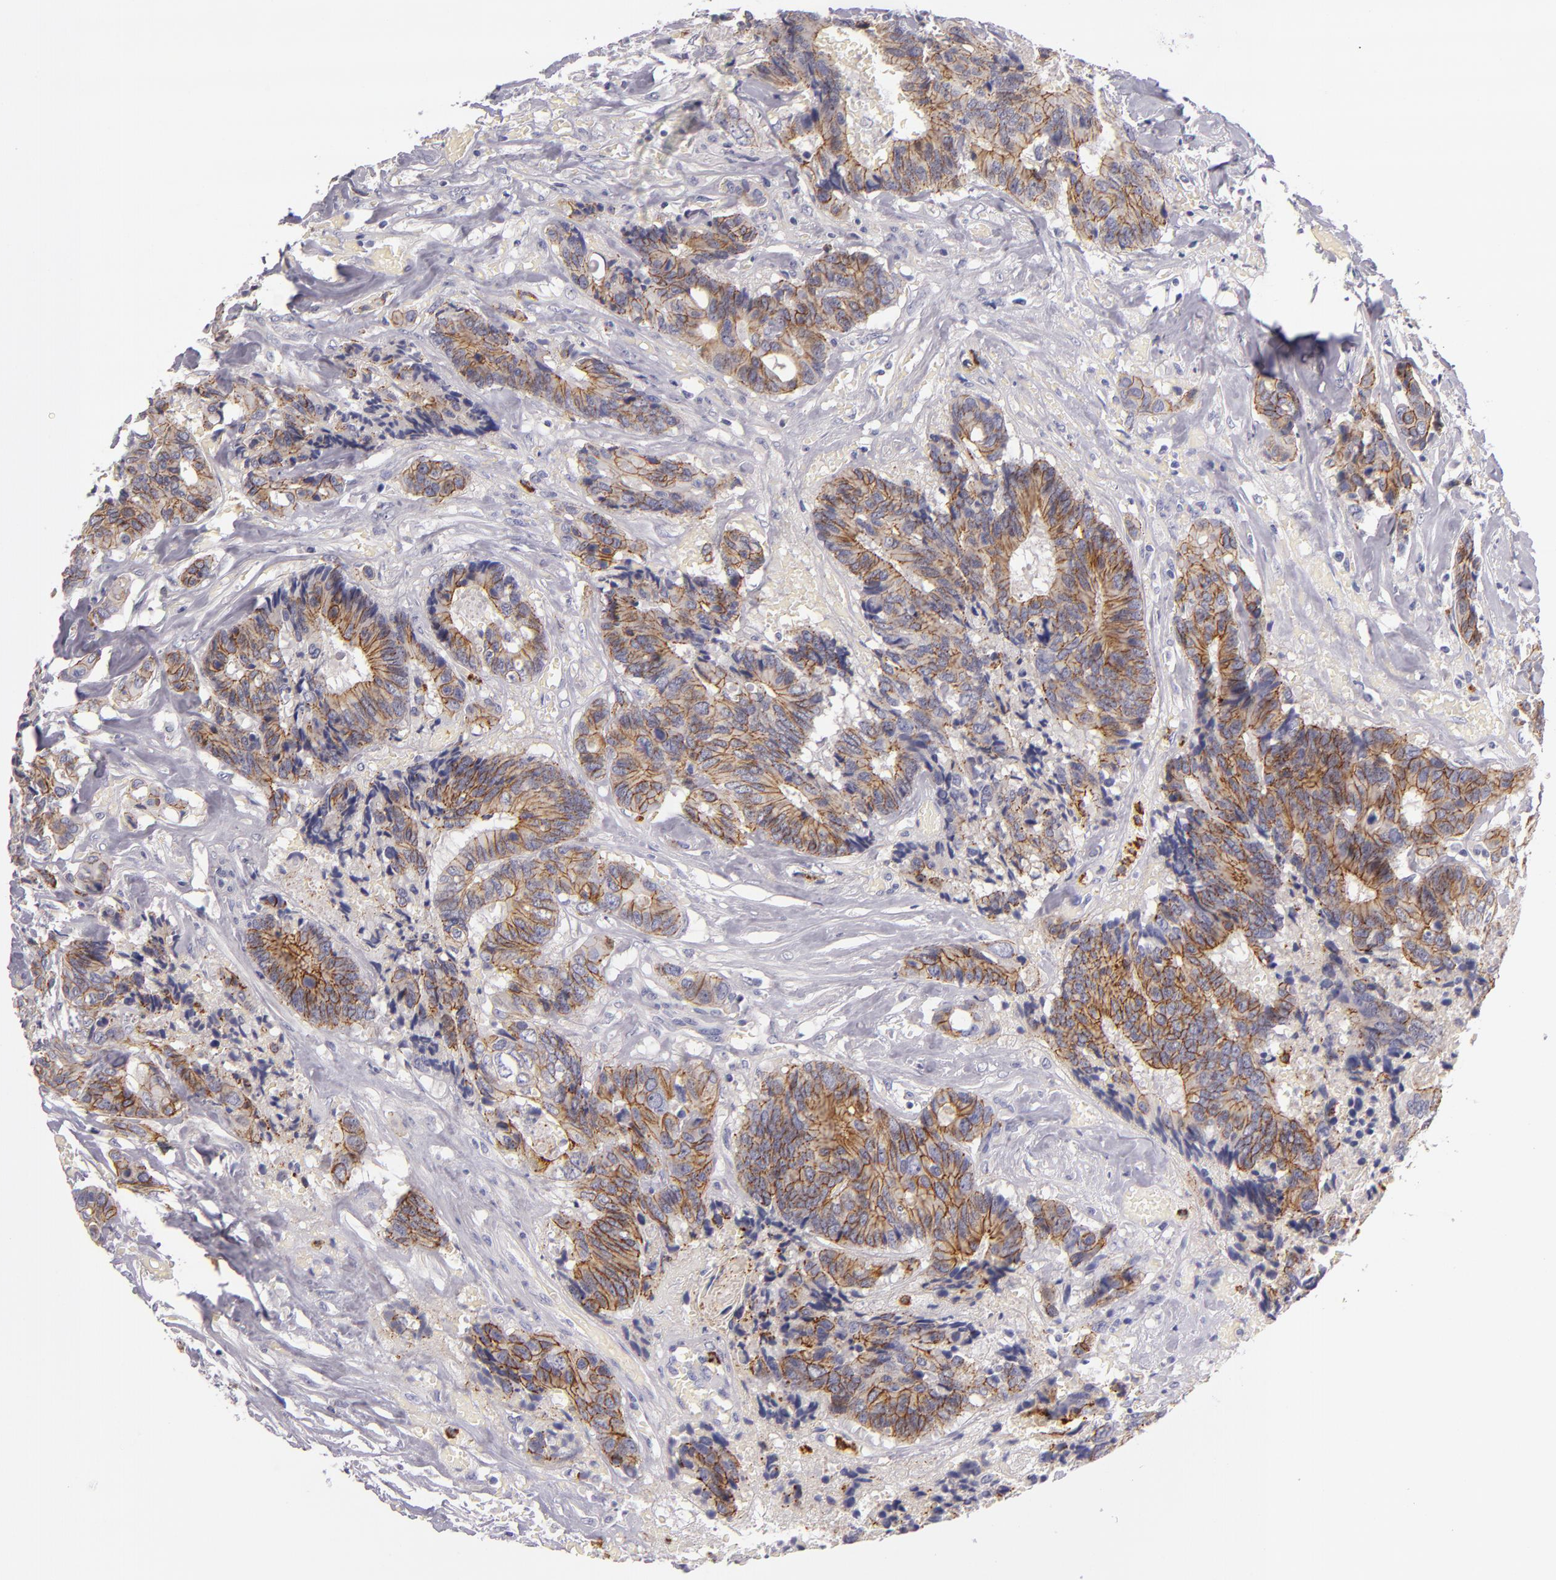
{"staining": {"intensity": "moderate", "quantity": ">75%", "location": "cytoplasmic/membranous"}, "tissue": "colorectal cancer", "cell_type": "Tumor cells", "image_type": "cancer", "snomed": [{"axis": "morphology", "description": "Adenocarcinoma, NOS"}, {"axis": "topography", "description": "Rectum"}], "caption": "Immunohistochemical staining of human colorectal cancer demonstrates medium levels of moderate cytoplasmic/membranous expression in about >75% of tumor cells.", "gene": "CDH3", "patient": {"sex": "male", "age": 55}}